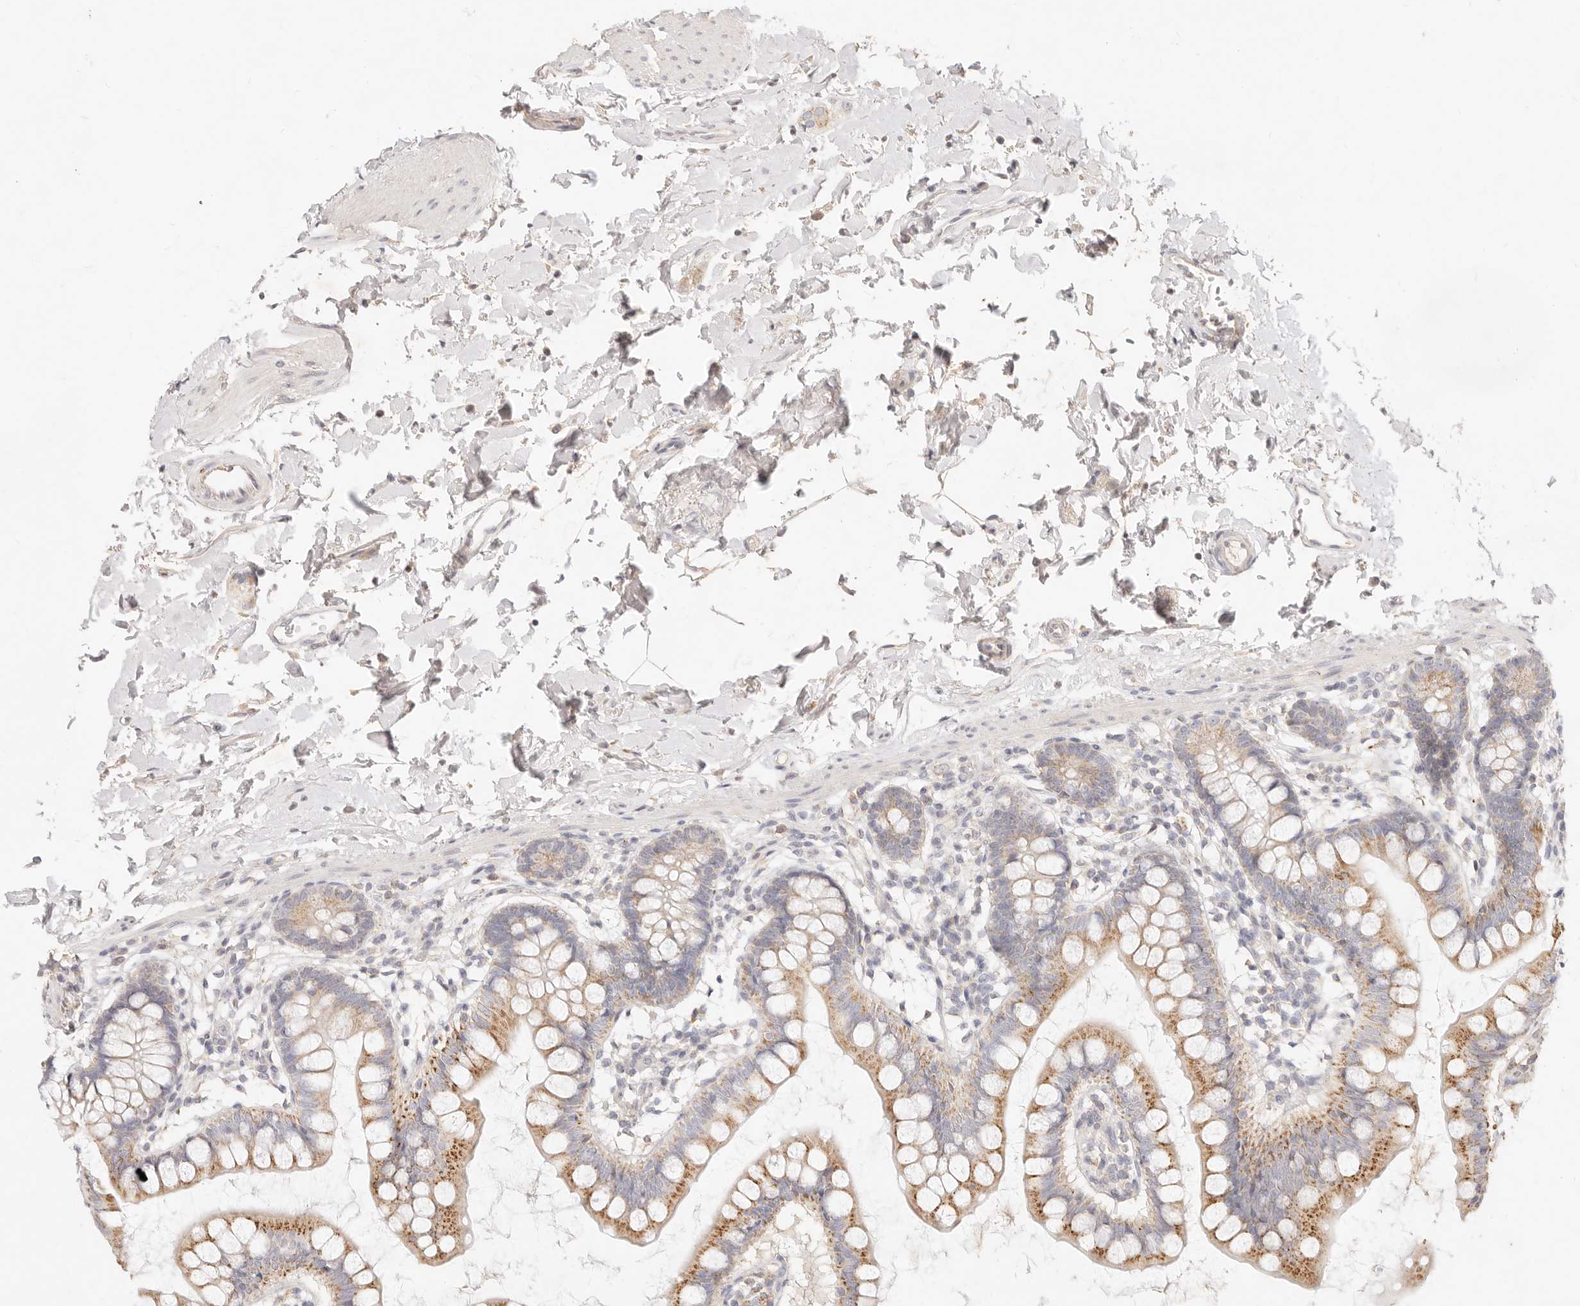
{"staining": {"intensity": "moderate", "quantity": ">75%", "location": "cytoplasmic/membranous"}, "tissue": "small intestine", "cell_type": "Glandular cells", "image_type": "normal", "snomed": [{"axis": "morphology", "description": "Normal tissue, NOS"}, {"axis": "topography", "description": "Small intestine"}], "caption": "Glandular cells show medium levels of moderate cytoplasmic/membranous positivity in about >75% of cells in normal small intestine.", "gene": "ACOX1", "patient": {"sex": "female", "age": 84}}